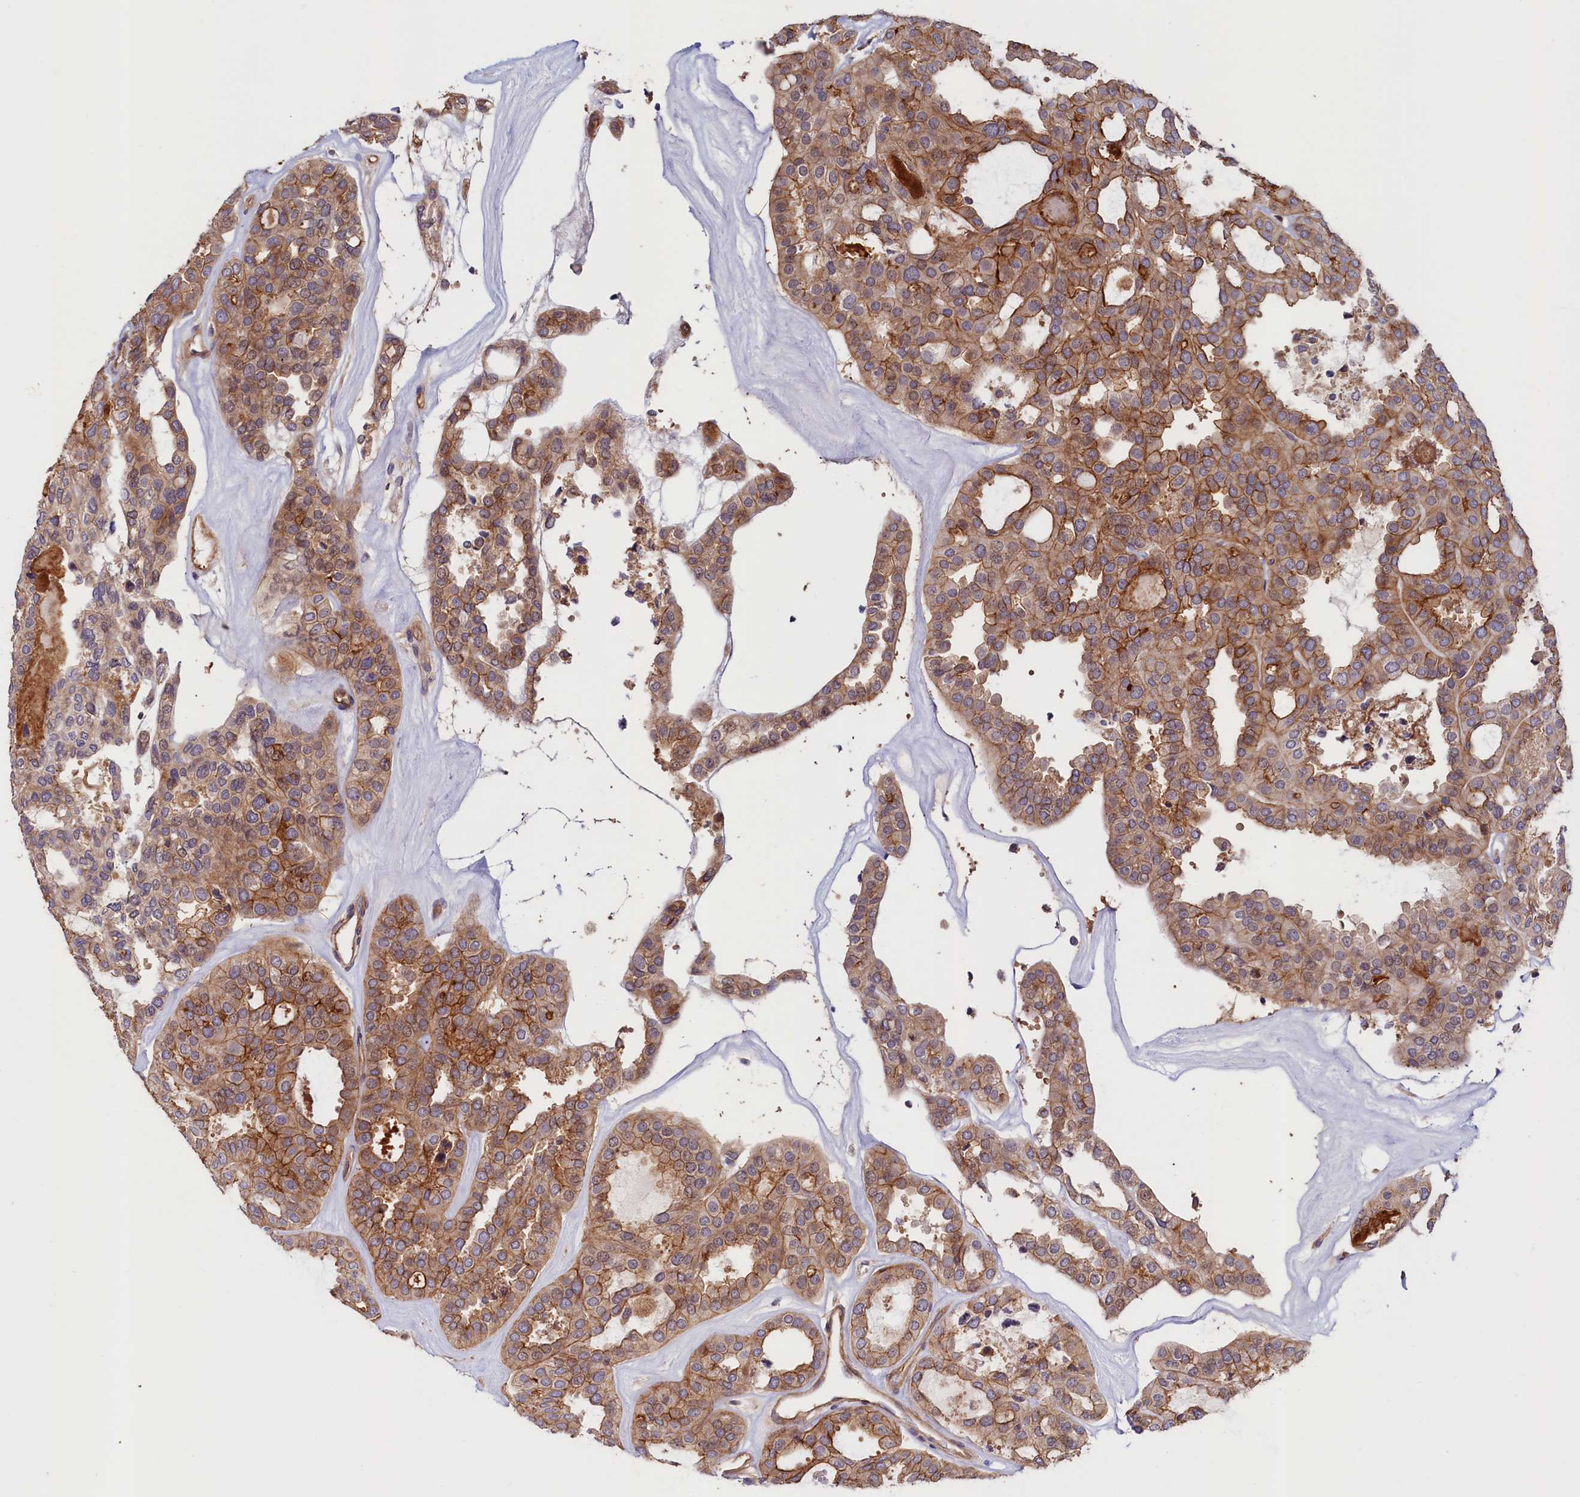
{"staining": {"intensity": "moderate", "quantity": ">75%", "location": "cytoplasmic/membranous"}, "tissue": "thyroid cancer", "cell_type": "Tumor cells", "image_type": "cancer", "snomed": [{"axis": "morphology", "description": "Follicular adenoma carcinoma, NOS"}, {"axis": "topography", "description": "Thyroid gland"}], "caption": "The histopathology image shows a brown stain indicating the presence of a protein in the cytoplasmic/membranous of tumor cells in follicular adenoma carcinoma (thyroid).", "gene": "DUOXA1", "patient": {"sex": "male", "age": 75}}